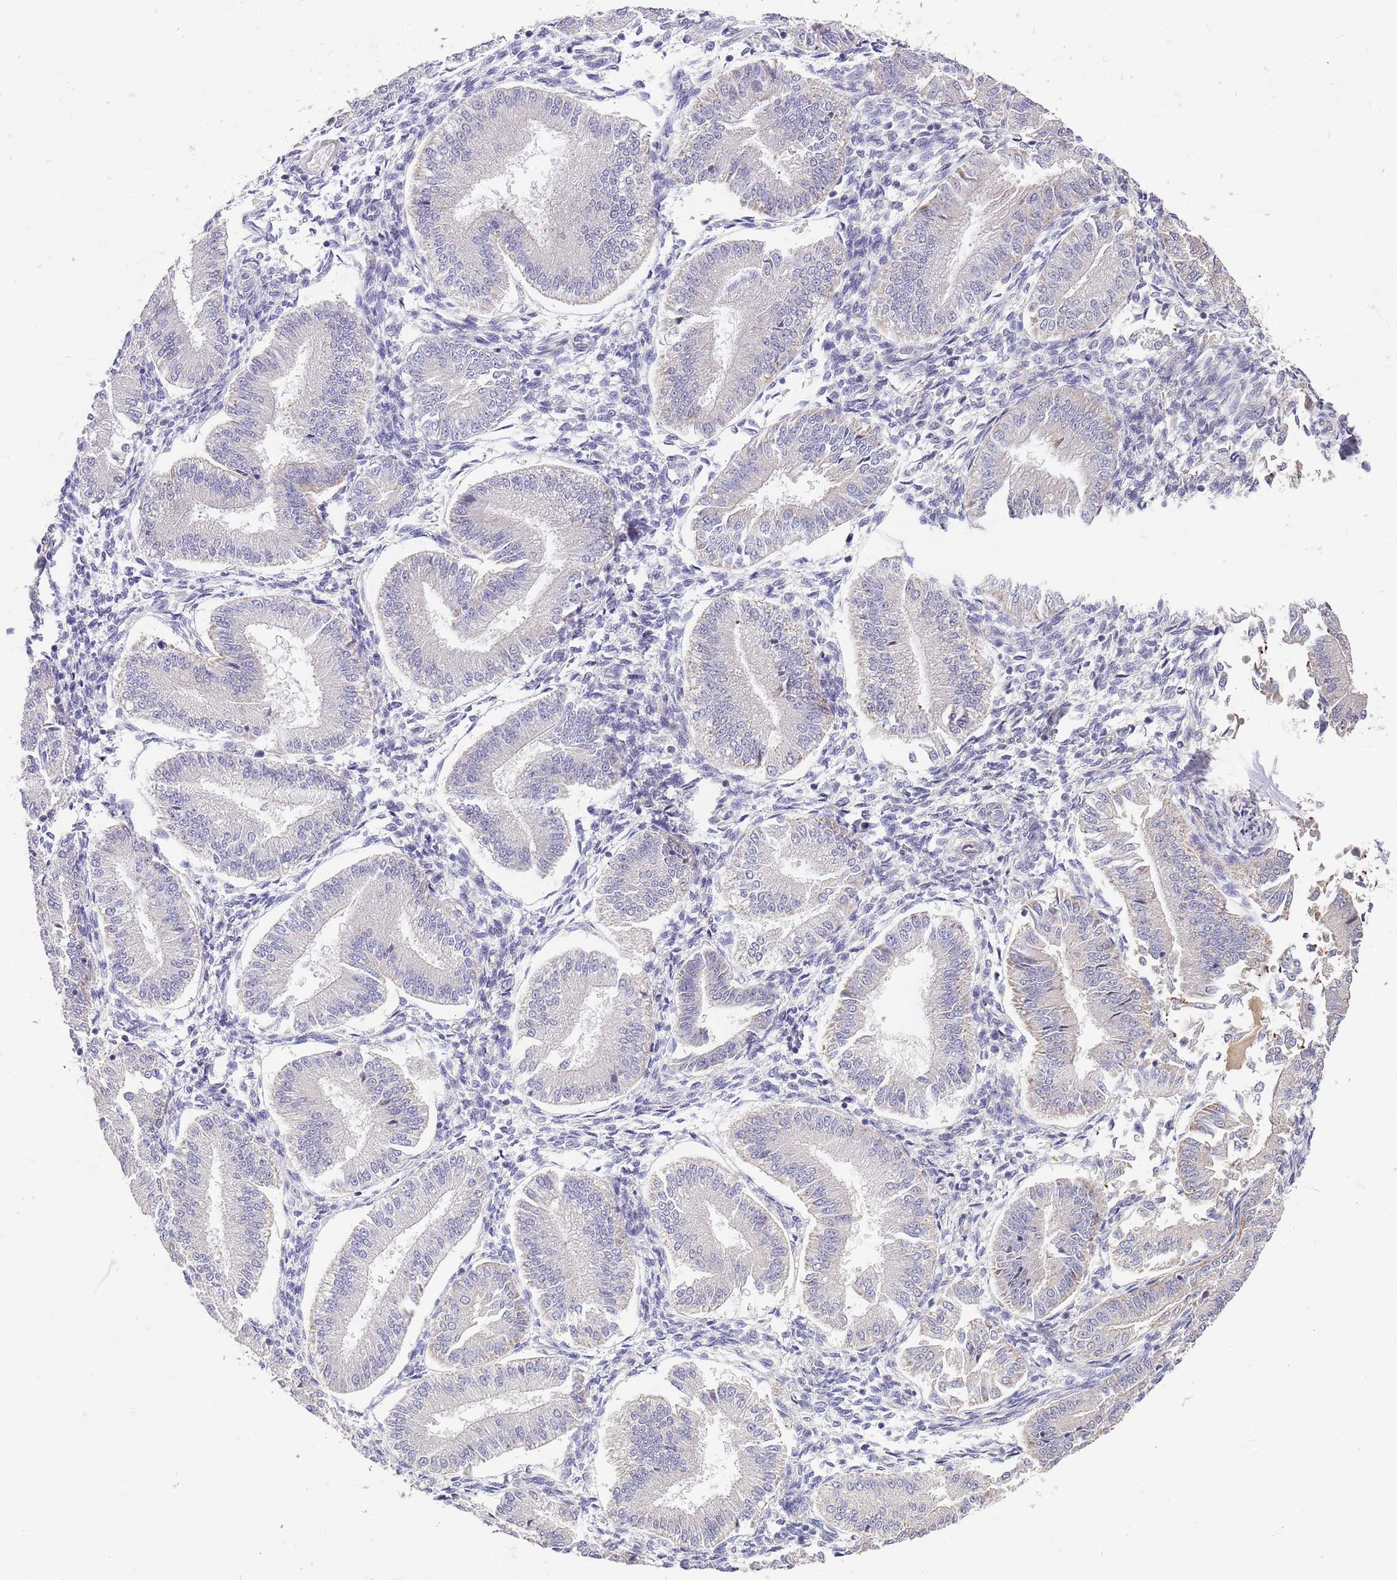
{"staining": {"intensity": "negative", "quantity": "none", "location": "none"}, "tissue": "endometrium", "cell_type": "Cells in endometrial stroma", "image_type": "normal", "snomed": [{"axis": "morphology", "description": "Normal tissue, NOS"}, {"axis": "topography", "description": "Endometrium"}], "caption": "A high-resolution micrograph shows IHC staining of benign endometrium, which demonstrates no significant expression in cells in endometrial stroma.", "gene": "LIPJ", "patient": {"sex": "female", "age": 39}}